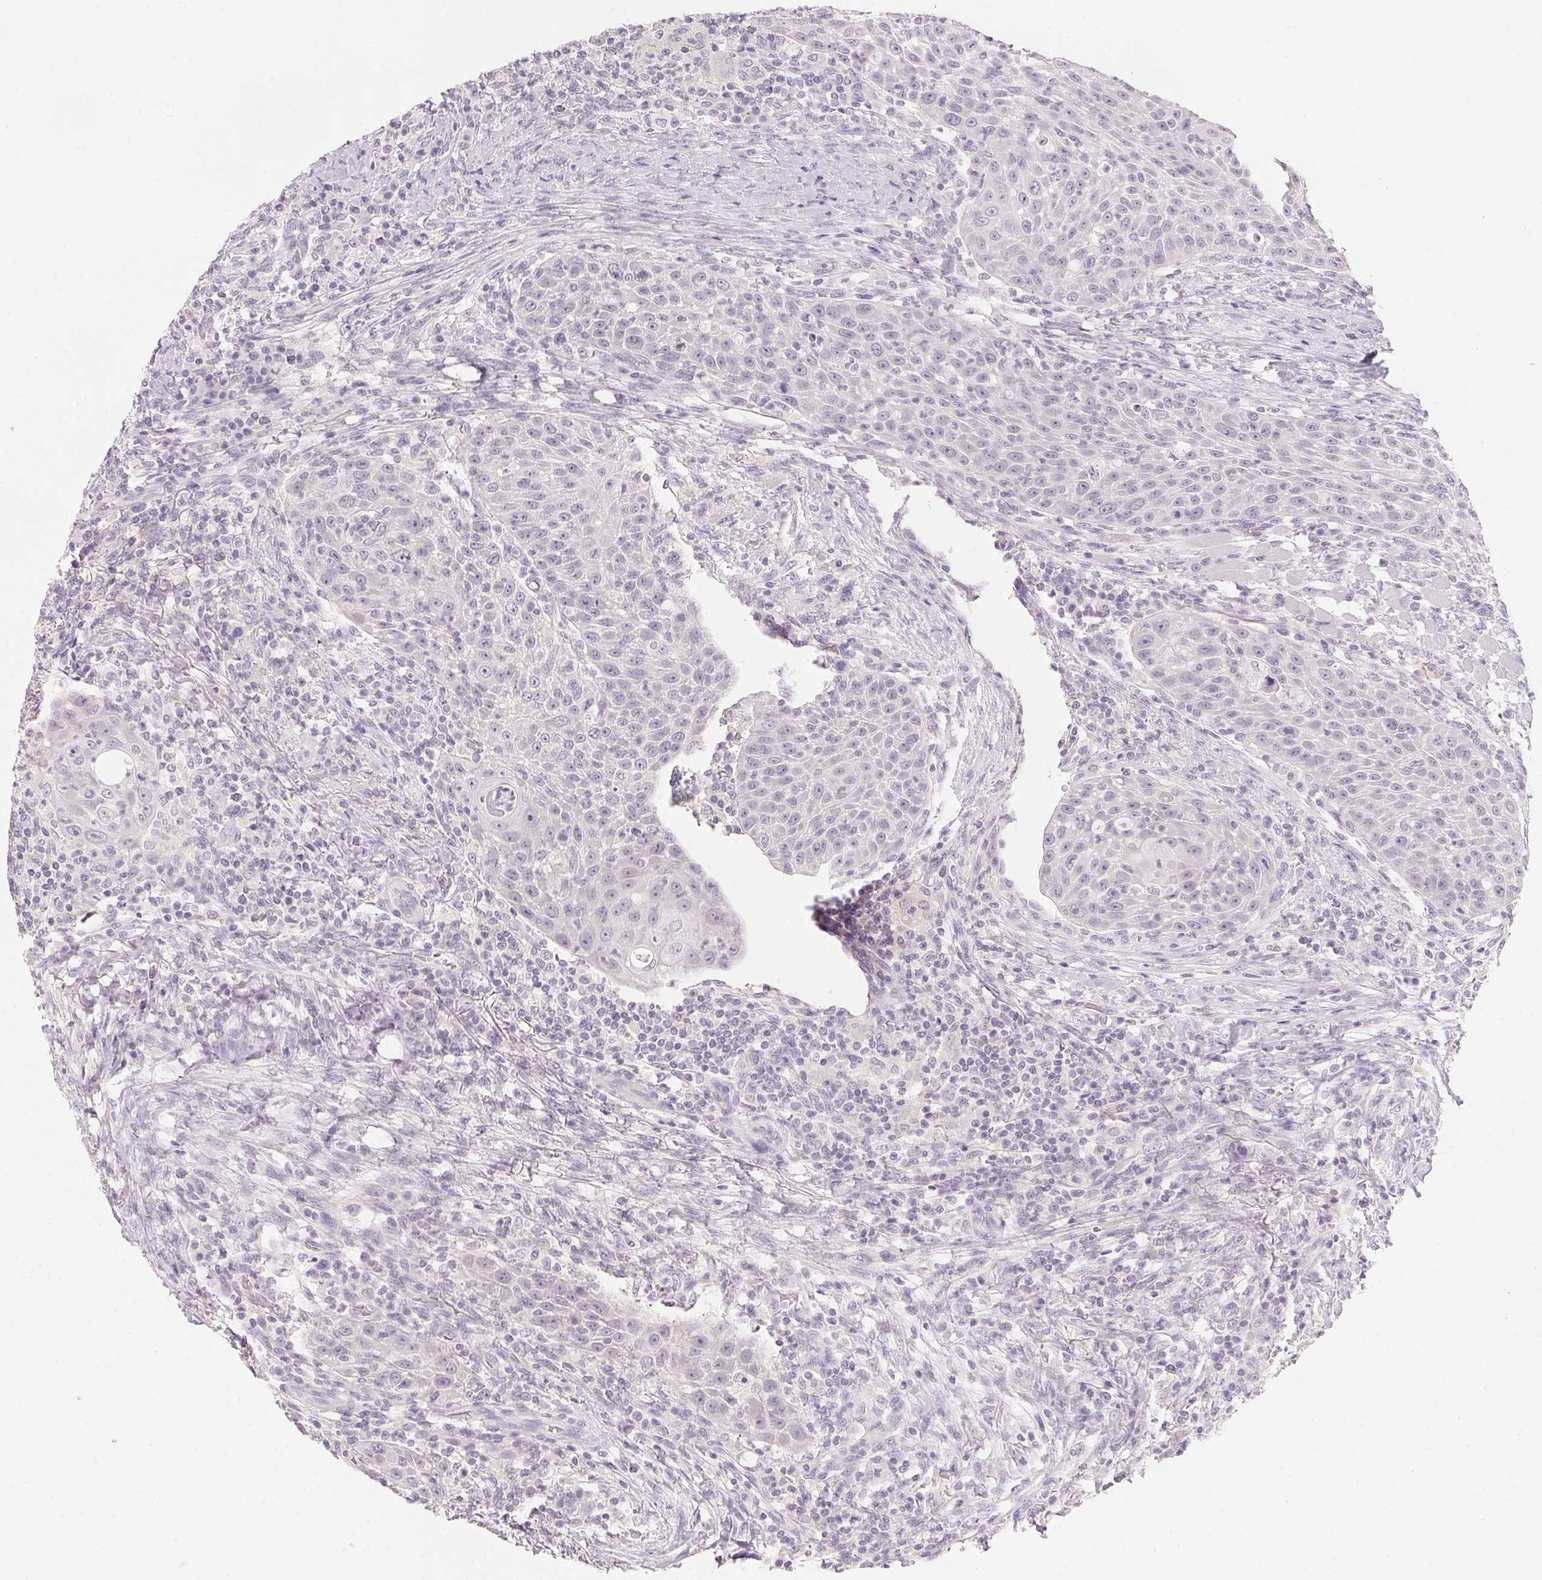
{"staining": {"intensity": "negative", "quantity": "none", "location": "none"}, "tissue": "head and neck cancer", "cell_type": "Tumor cells", "image_type": "cancer", "snomed": [{"axis": "morphology", "description": "Squamous cell carcinoma, NOS"}, {"axis": "topography", "description": "Head-Neck"}], "caption": "A histopathology image of human head and neck cancer is negative for staining in tumor cells. (IHC, brightfield microscopy, high magnification).", "gene": "CFAP276", "patient": {"sex": "male", "age": 69}}